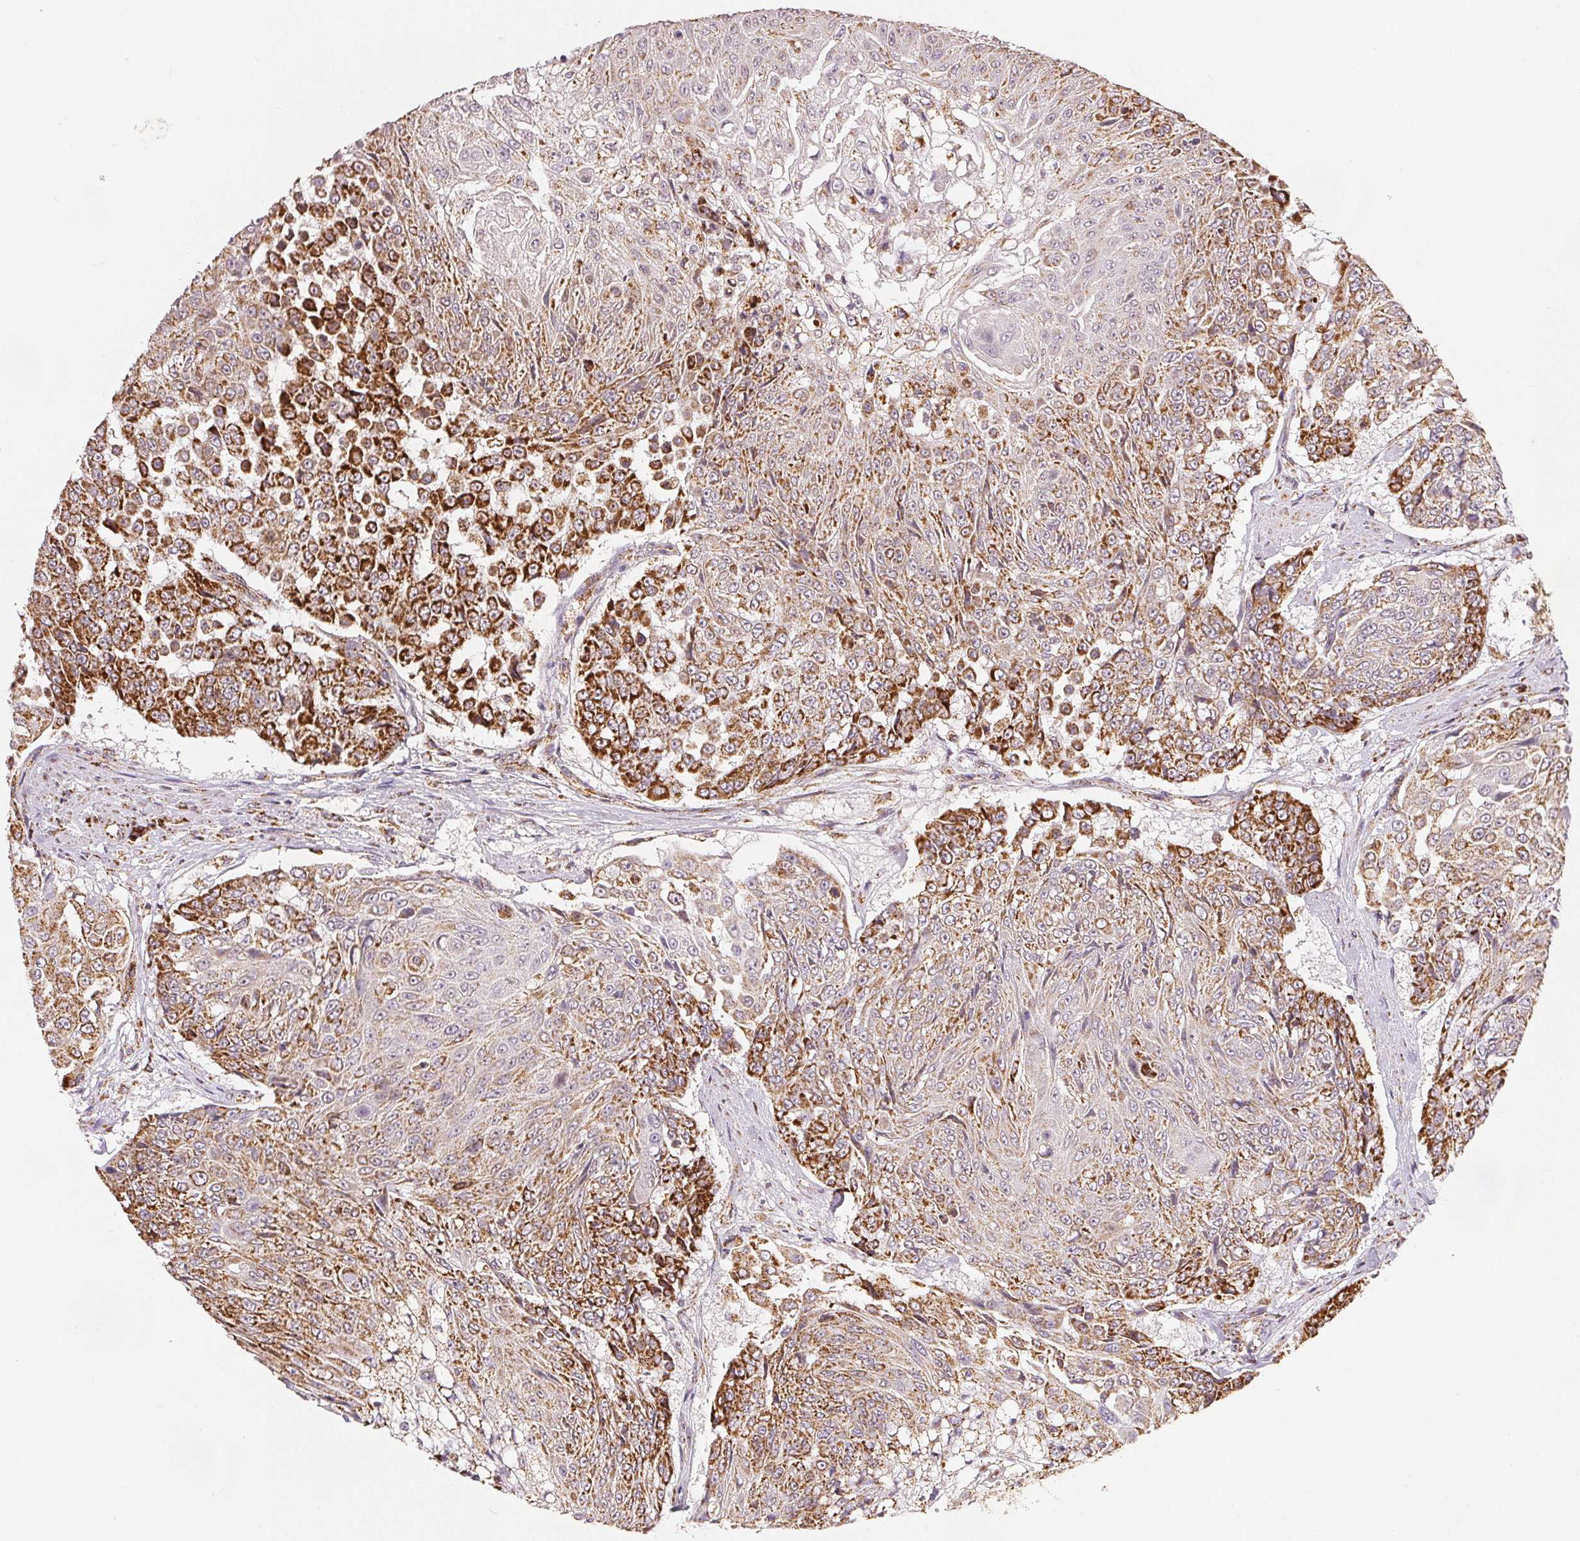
{"staining": {"intensity": "strong", "quantity": "25%-75%", "location": "cytoplasmic/membranous"}, "tissue": "urothelial cancer", "cell_type": "Tumor cells", "image_type": "cancer", "snomed": [{"axis": "morphology", "description": "Urothelial carcinoma, High grade"}, {"axis": "topography", "description": "Urinary bladder"}], "caption": "A high amount of strong cytoplasmic/membranous positivity is present in about 25%-75% of tumor cells in high-grade urothelial carcinoma tissue. (DAB IHC with brightfield microscopy, high magnification).", "gene": "SDHB", "patient": {"sex": "female", "age": 63}}